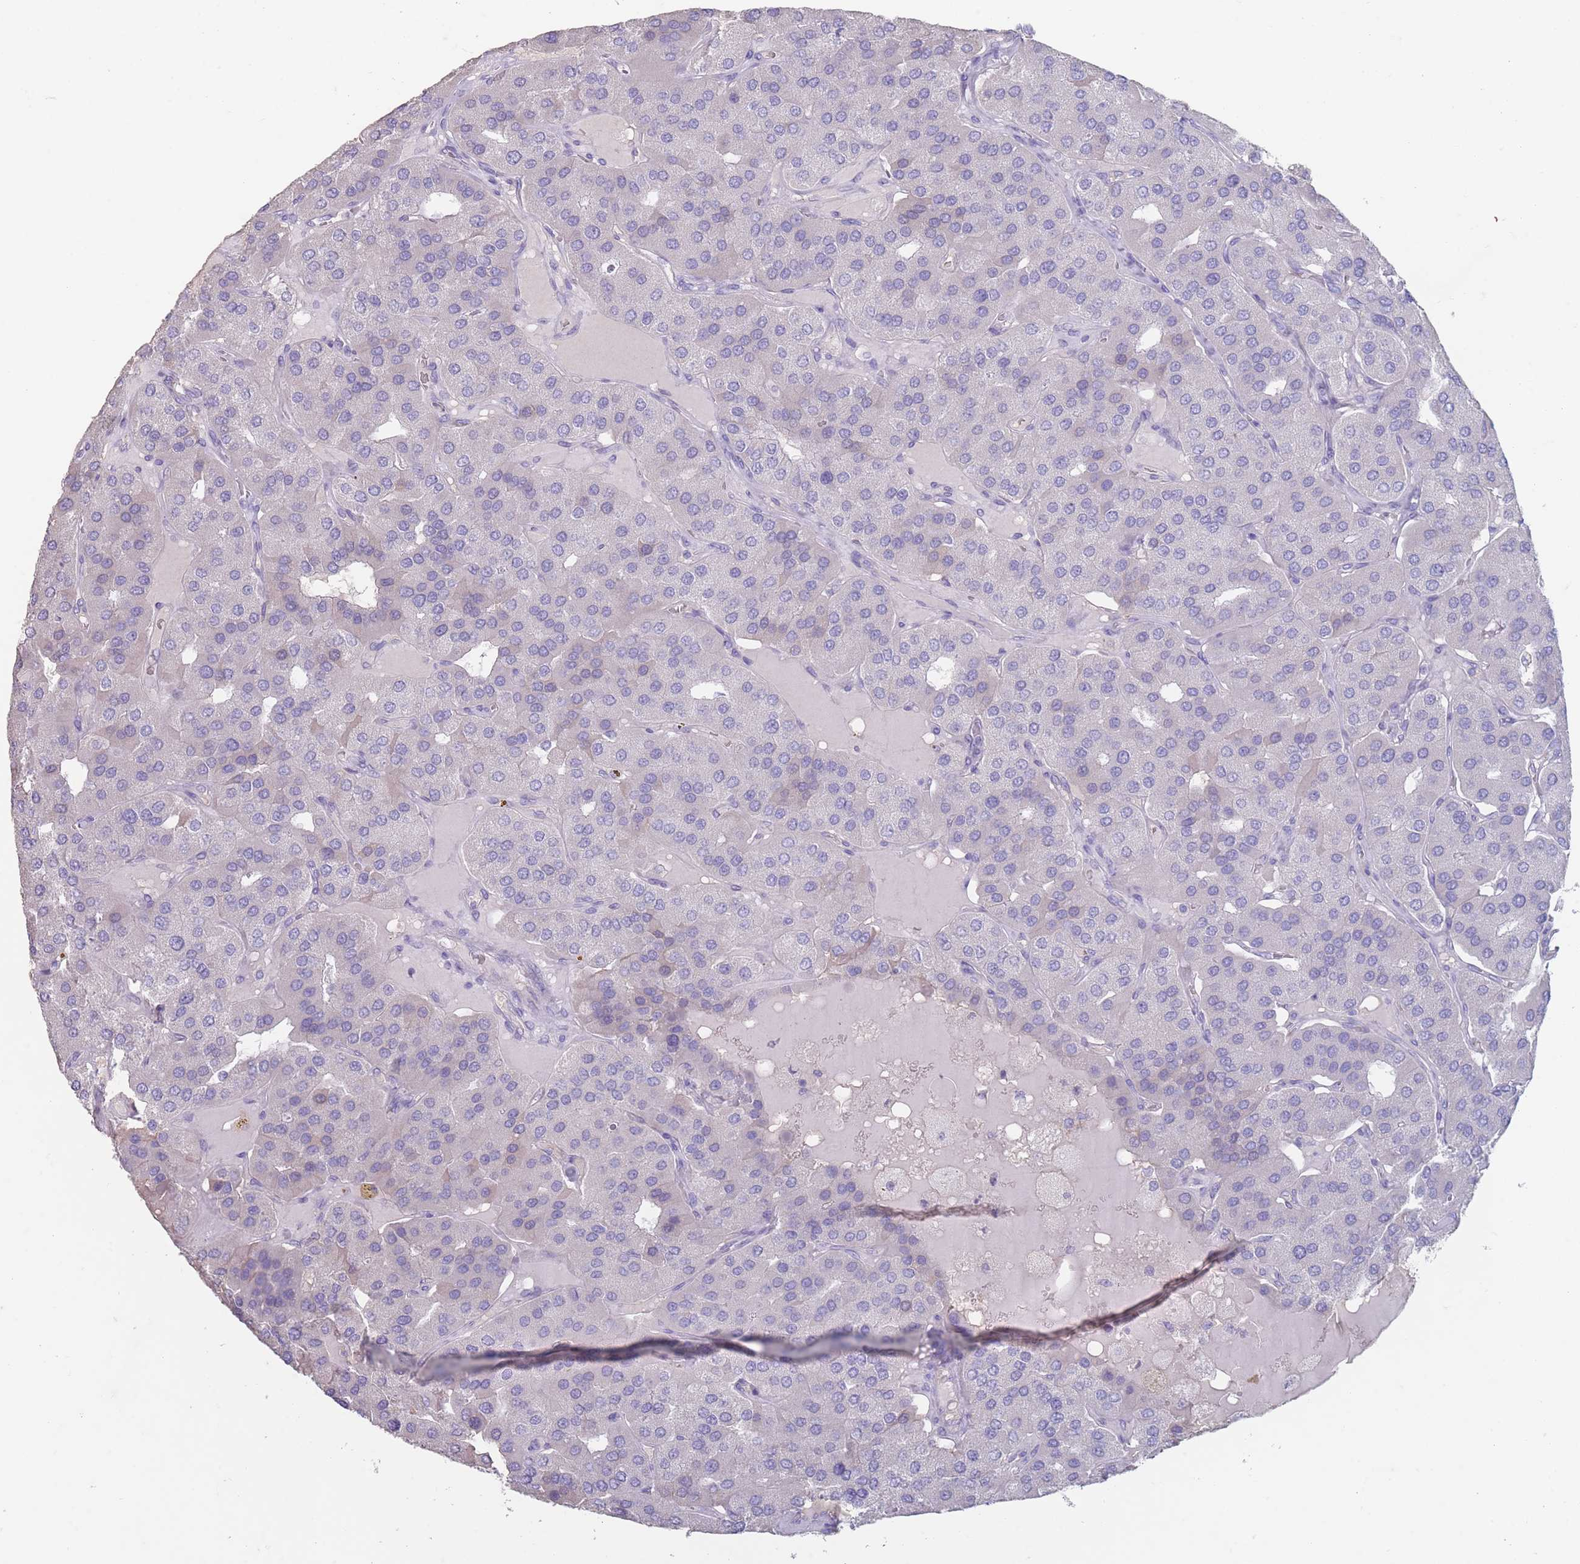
{"staining": {"intensity": "negative", "quantity": "none", "location": "none"}, "tissue": "parathyroid gland", "cell_type": "Glandular cells", "image_type": "normal", "snomed": [{"axis": "morphology", "description": "Normal tissue, NOS"}, {"axis": "morphology", "description": "Adenoma, NOS"}, {"axis": "topography", "description": "Parathyroid gland"}], "caption": "Human parathyroid gland stained for a protein using immunohistochemistry (IHC) shows no positivity in glandular cells.", "gene": "RHBG", "patient": {"sex": "female", "age": 86}}